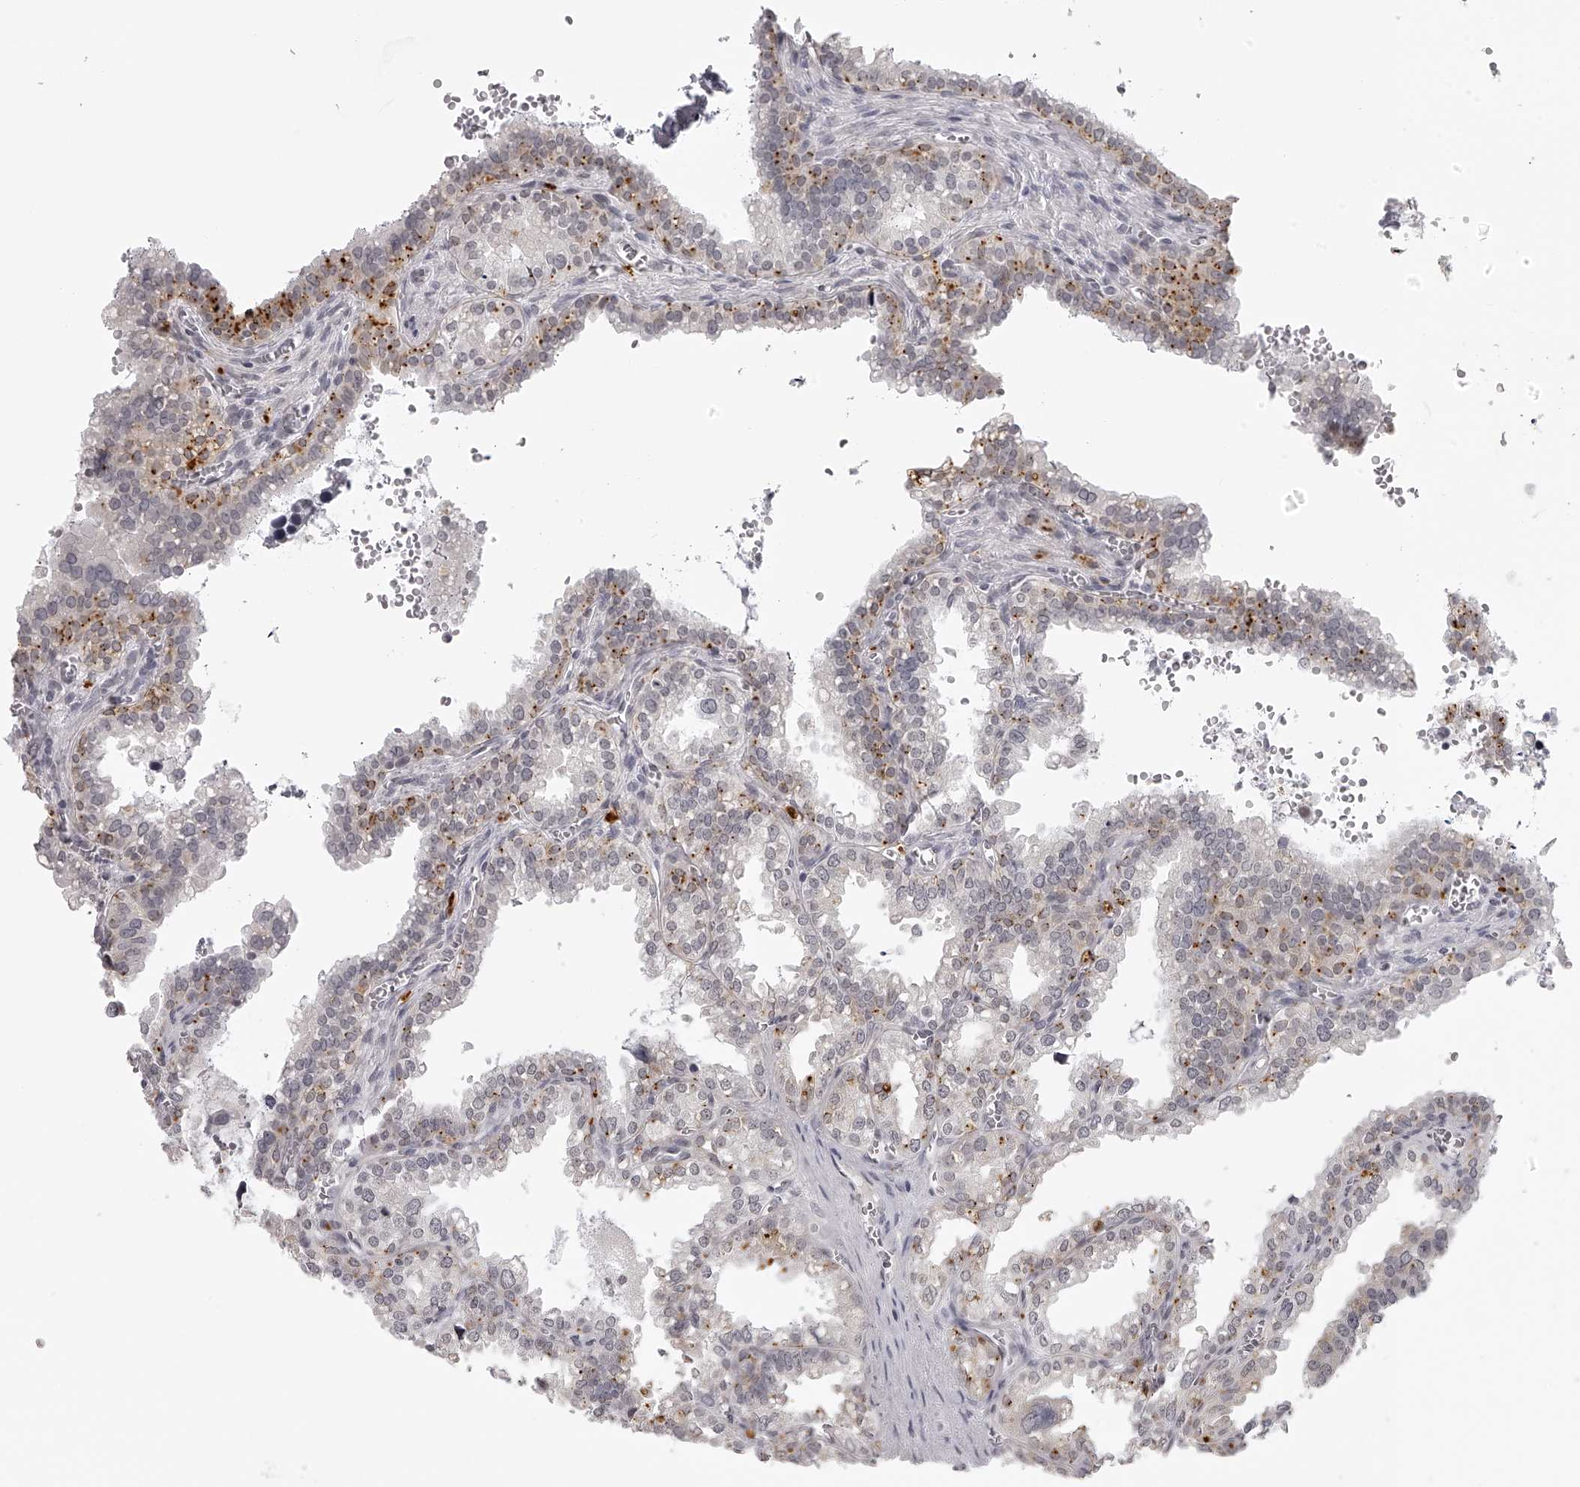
{"staining": {"intensity": "moderate", "quantity": "<25%", "location": "cytoplasmic/membranous"}, "tissue": "seminal vesicle", "cell_type": "Glandular cells", "image_type": "normal", "snomed": [{"axis": "morphology", "description": "Normal tissue, NOS"}, {"axis": "topography", "description": "Prostate"}, {"axis": "topography", "description": "Seminal veicle"}], "caption": "About <25% of glandular cells in normal seminal vesicle show moderate cytoplasmic/membranous protein staining as visualized by brown immunohistochemical staining.", "gene": "RNF220", "patient": {"sex": "male", "age": 51}}